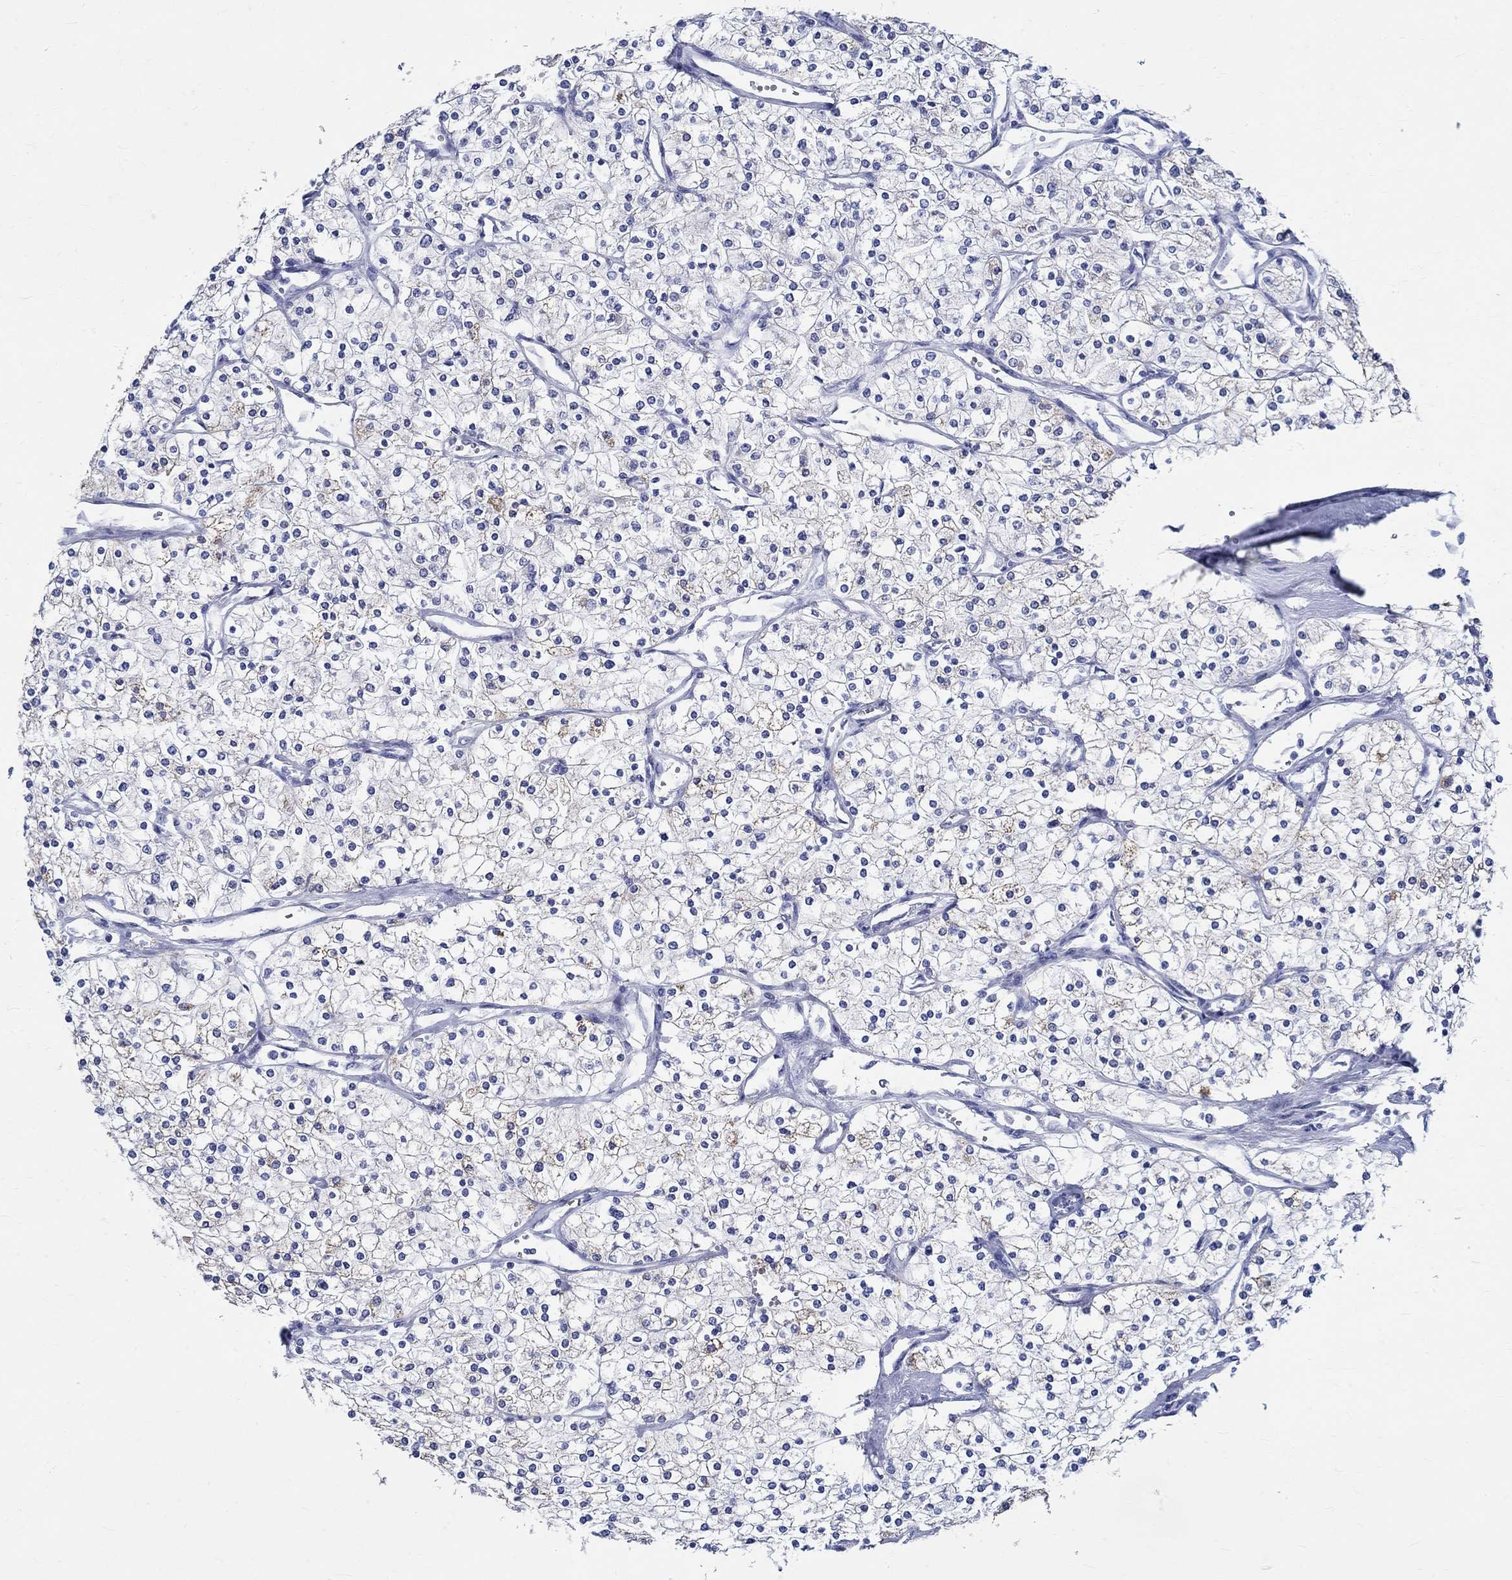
{"staining": {"intensity": "weak", "quantity": "<25%", "location": "cytoplasmic/membranous"}, "tissue": "renal cancer", "cell_type": "Tumor cells", "image_type": "cancer", "snomed": [{"axis": "morphology", "description": "Adenocarcinoma, NOS"}, {"axis": "topography", "description": "Kidney"}], "caption": "The histopathology image reveals no significant expression in tumor cells of renal adenocarcinoma.", "gene": "TSPAN16", "patient": {"sex": "male", "age": 80}}